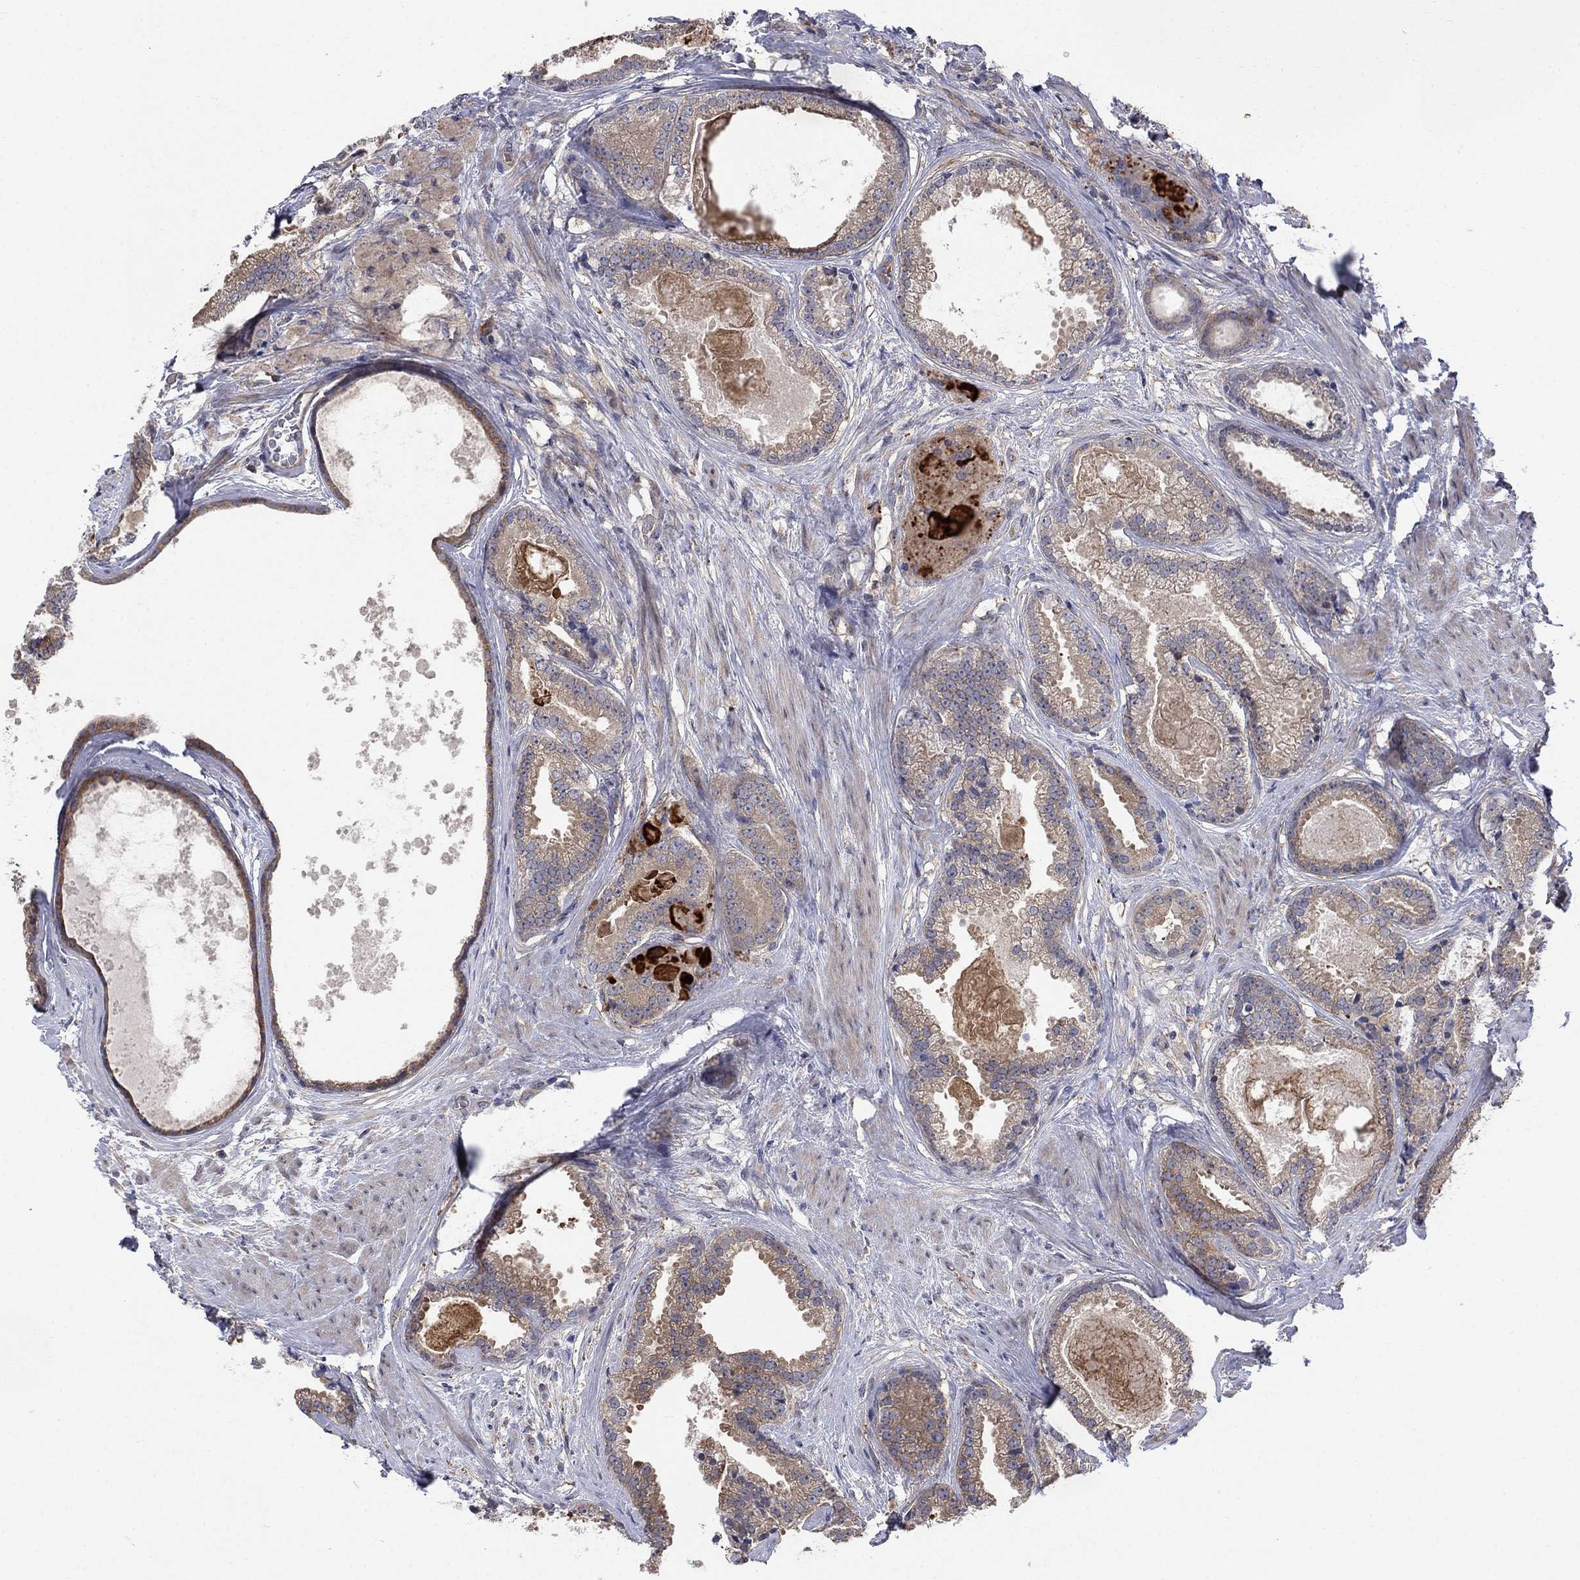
{"staining": {"intensity": "weak", "quantity": "25%-75%", "location": "cytoplasmic/membranous"}, "tissue": "prostate cancer", "cell_type": "Tumor cells", "image_type": "cancer", "snomed": [{"axis": "morphology", "description": "Adenocarcinoma, NOS"}, {"axis": "morphology", "description": "Adenocarcinoma, High grade"}, {"axis": "topography", "description": "Prostate"}], "caption": "Immunohistochemical staining of human prostate cancer (adenocarcinoma (high-grade)) demonstrates weak cytoplasmic/membranous protein expression in approximately 25%-75% of tumor cells.", "gene": "PDZD2", "patient": {"sex": "male", "age": 64}}